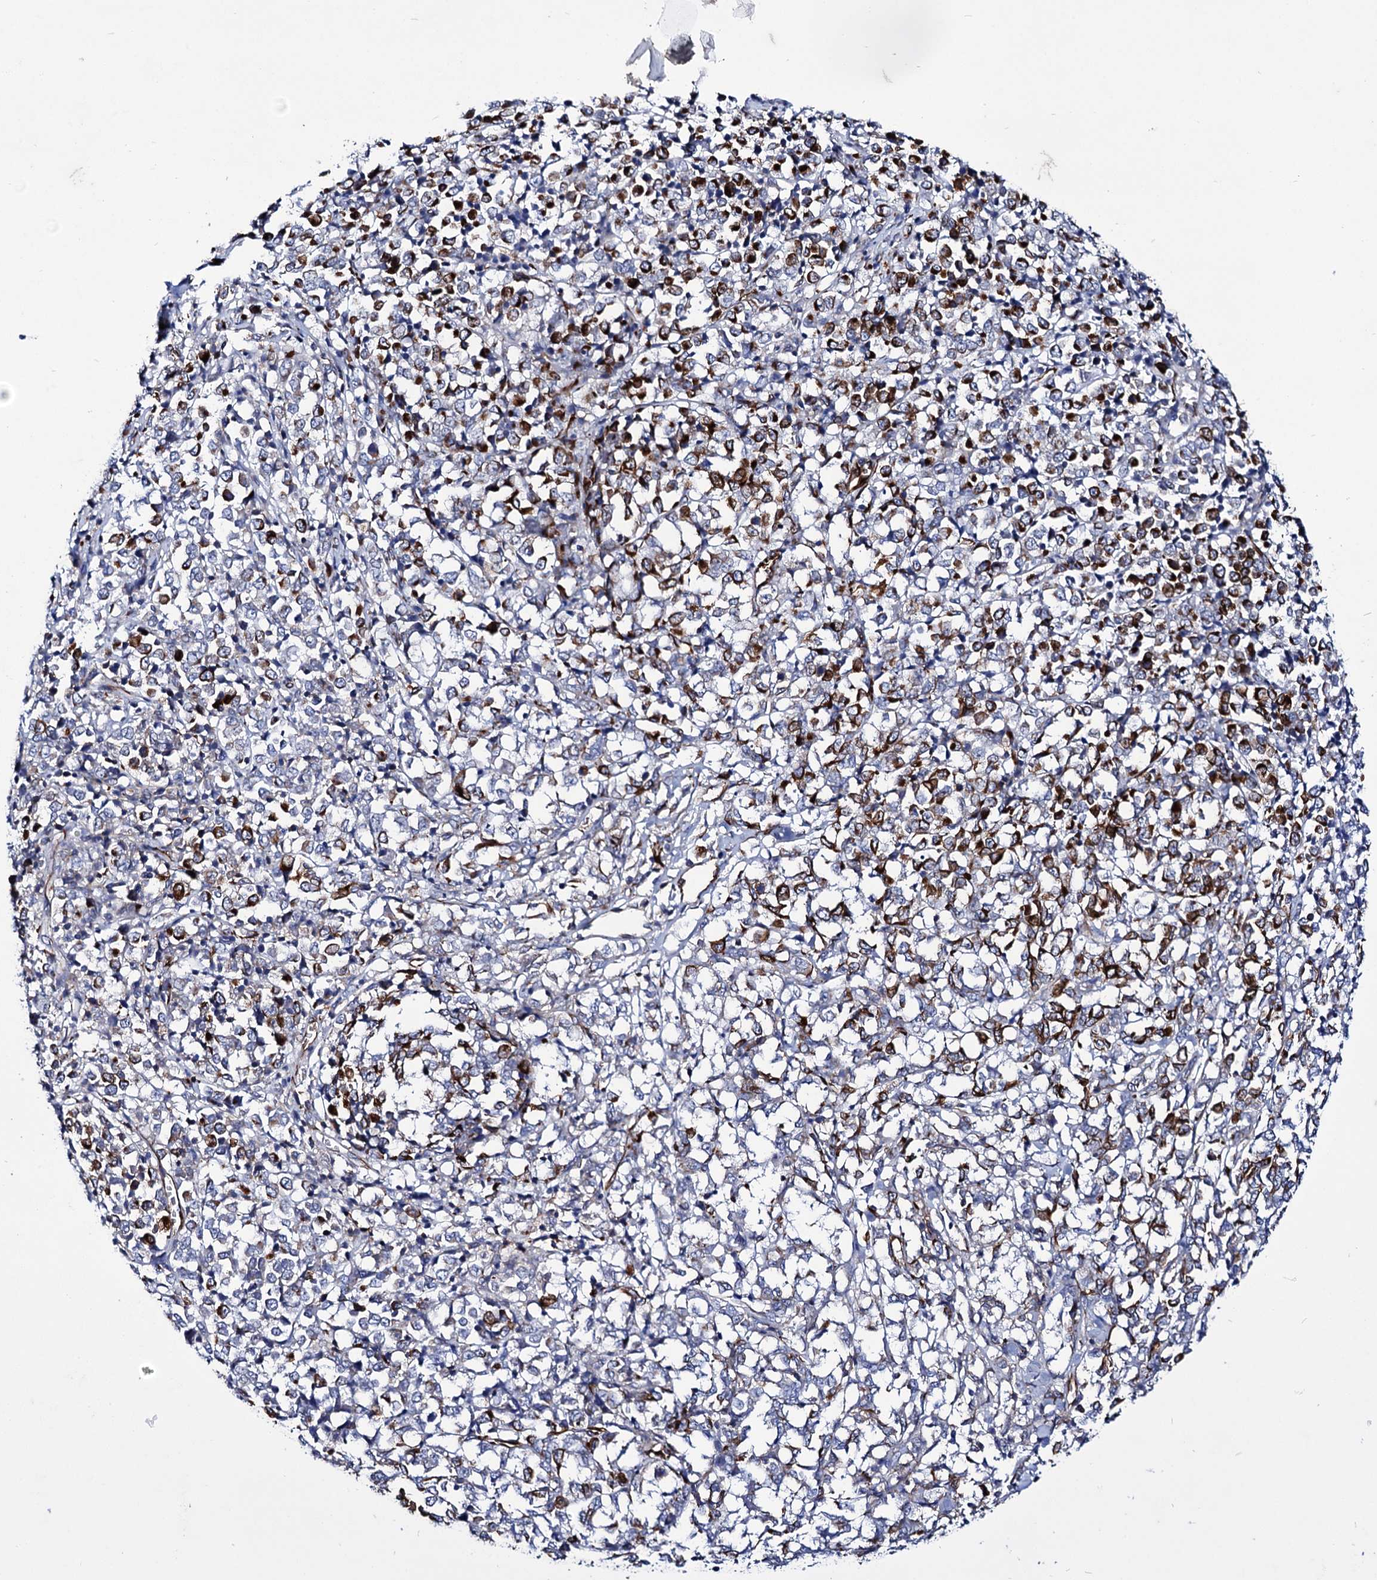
{"staining": {"intensity": "strong", "quantity": "25%-75%", "location": "cytoplasmic/membranous"}, "tissue": "melanoma", "cell_type": "Tumor cells", "image_type": "cancer", "snomed": [{"axis": "morphology", "description": "Malignant melanoma, NOS"}, {"axis": "topography", "description": "Skin"}], "caption": "Immunohistochemistry (IHC) image of neoplastic tissue: malignant melanoma stained using immunohistochemistry reveals high levels of strong protein expression localized specifically in the cytoplasmic/membranous of tumor cells, appearing as a cytoplasmic/membranous brown color.", "gene": "AXL", "patient": {"sex": "female", "age": 72}}